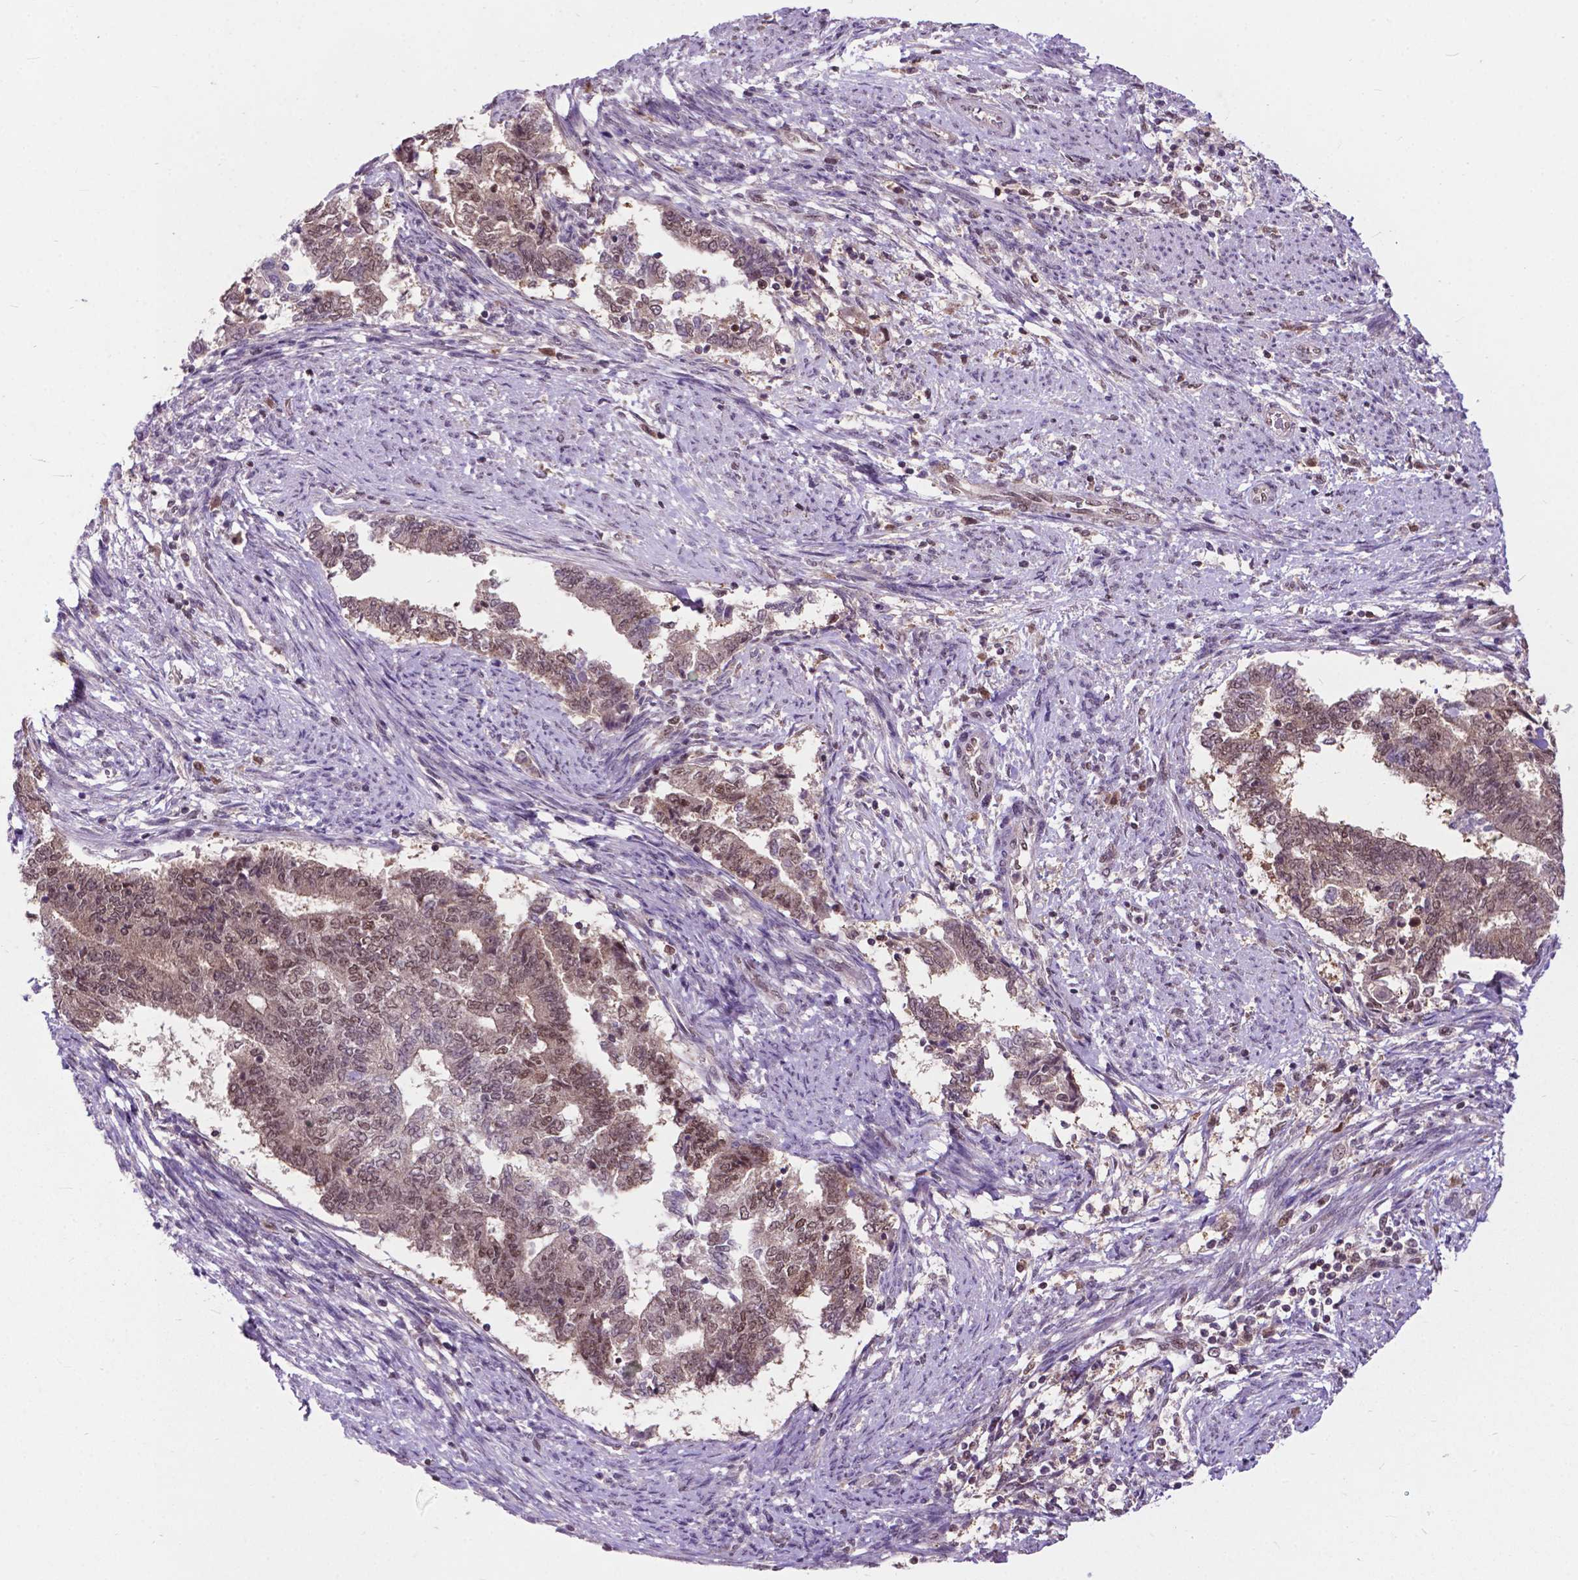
{"staining": {"intensity": "weak", "quantity": ">75%", "location": "nuclear"}, "tissue": "endometrial cancer", "cell_type": "Tumor cells", "image_type": "cancer", "snomed": [{"axis": "morphology", "description": "Adenocarcinoma, NOS"}, {"axis": "topography", "description": "Endometrium"}], "caption": "Weak nuclear staining is appreciated in about >75% of tumor cells in endometrial adenocarcinoma.", "gene": "FAF1", "patient": {"sex": "female", "age": 65}}